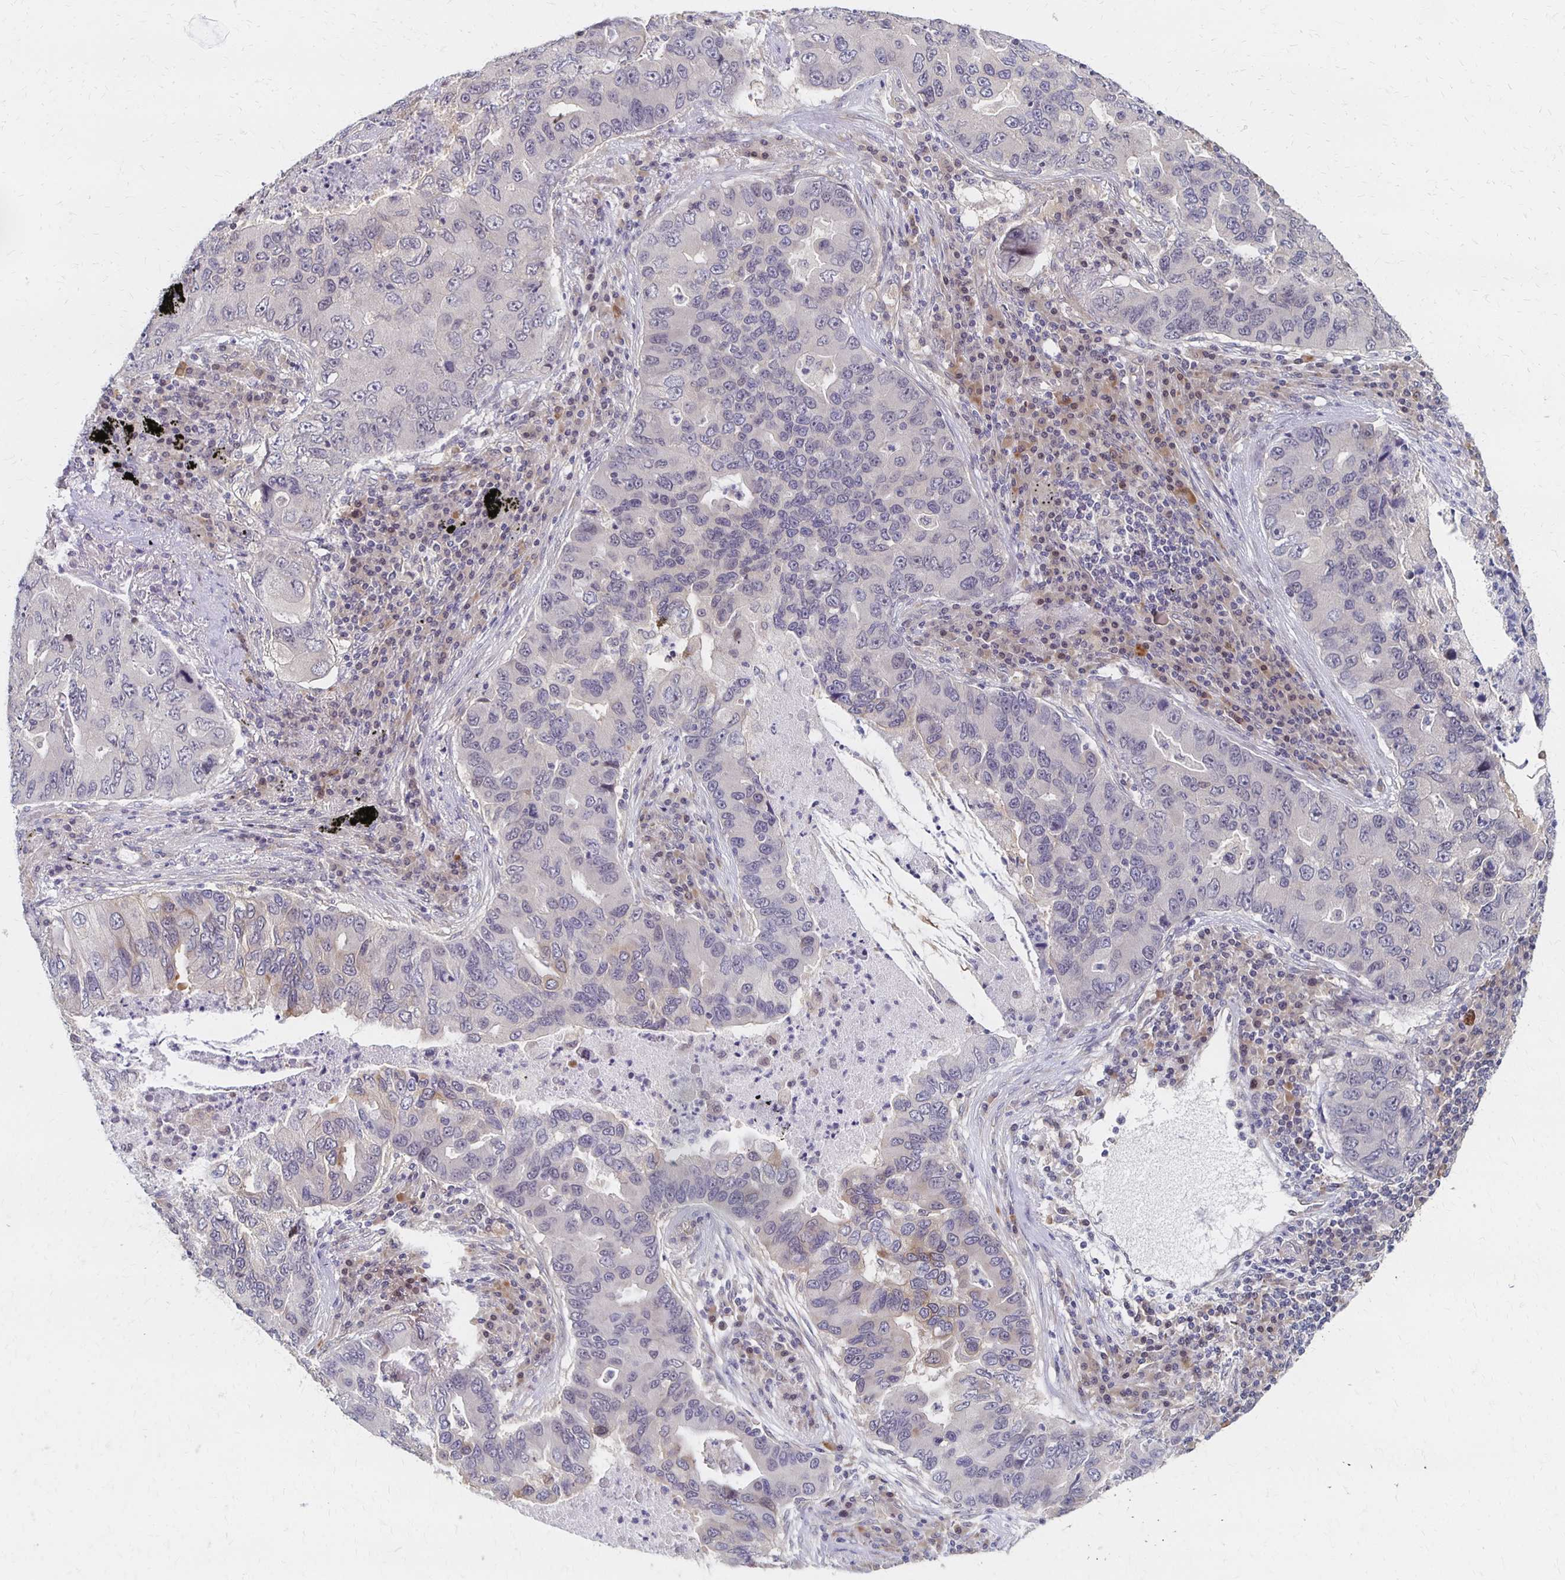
{"staining": {"intensity": "negative", "quantity": "none", "location": "none"}, "tissue": "lung cancer", "cell_type": "Tumor cells", "image_type": "cancer", "snomed": [{"axis": "morphology", "description": "Adenocarcinoma, NOS"}, {"axis": "morphology", "description": "Adenocarcinoma, metastatic, NOS"}, {"axis": "topography", "description": "Lymph node"}, {"axis": "topography", "description": "Lung"}], "caption": "High power microscopy micrograph of an IHC image of lung metastatic adenocarcinoma, revealing no significant staining in tumor cells.", "gene": "PRKCB", "patient": {"sex": "female", "age": 54}}